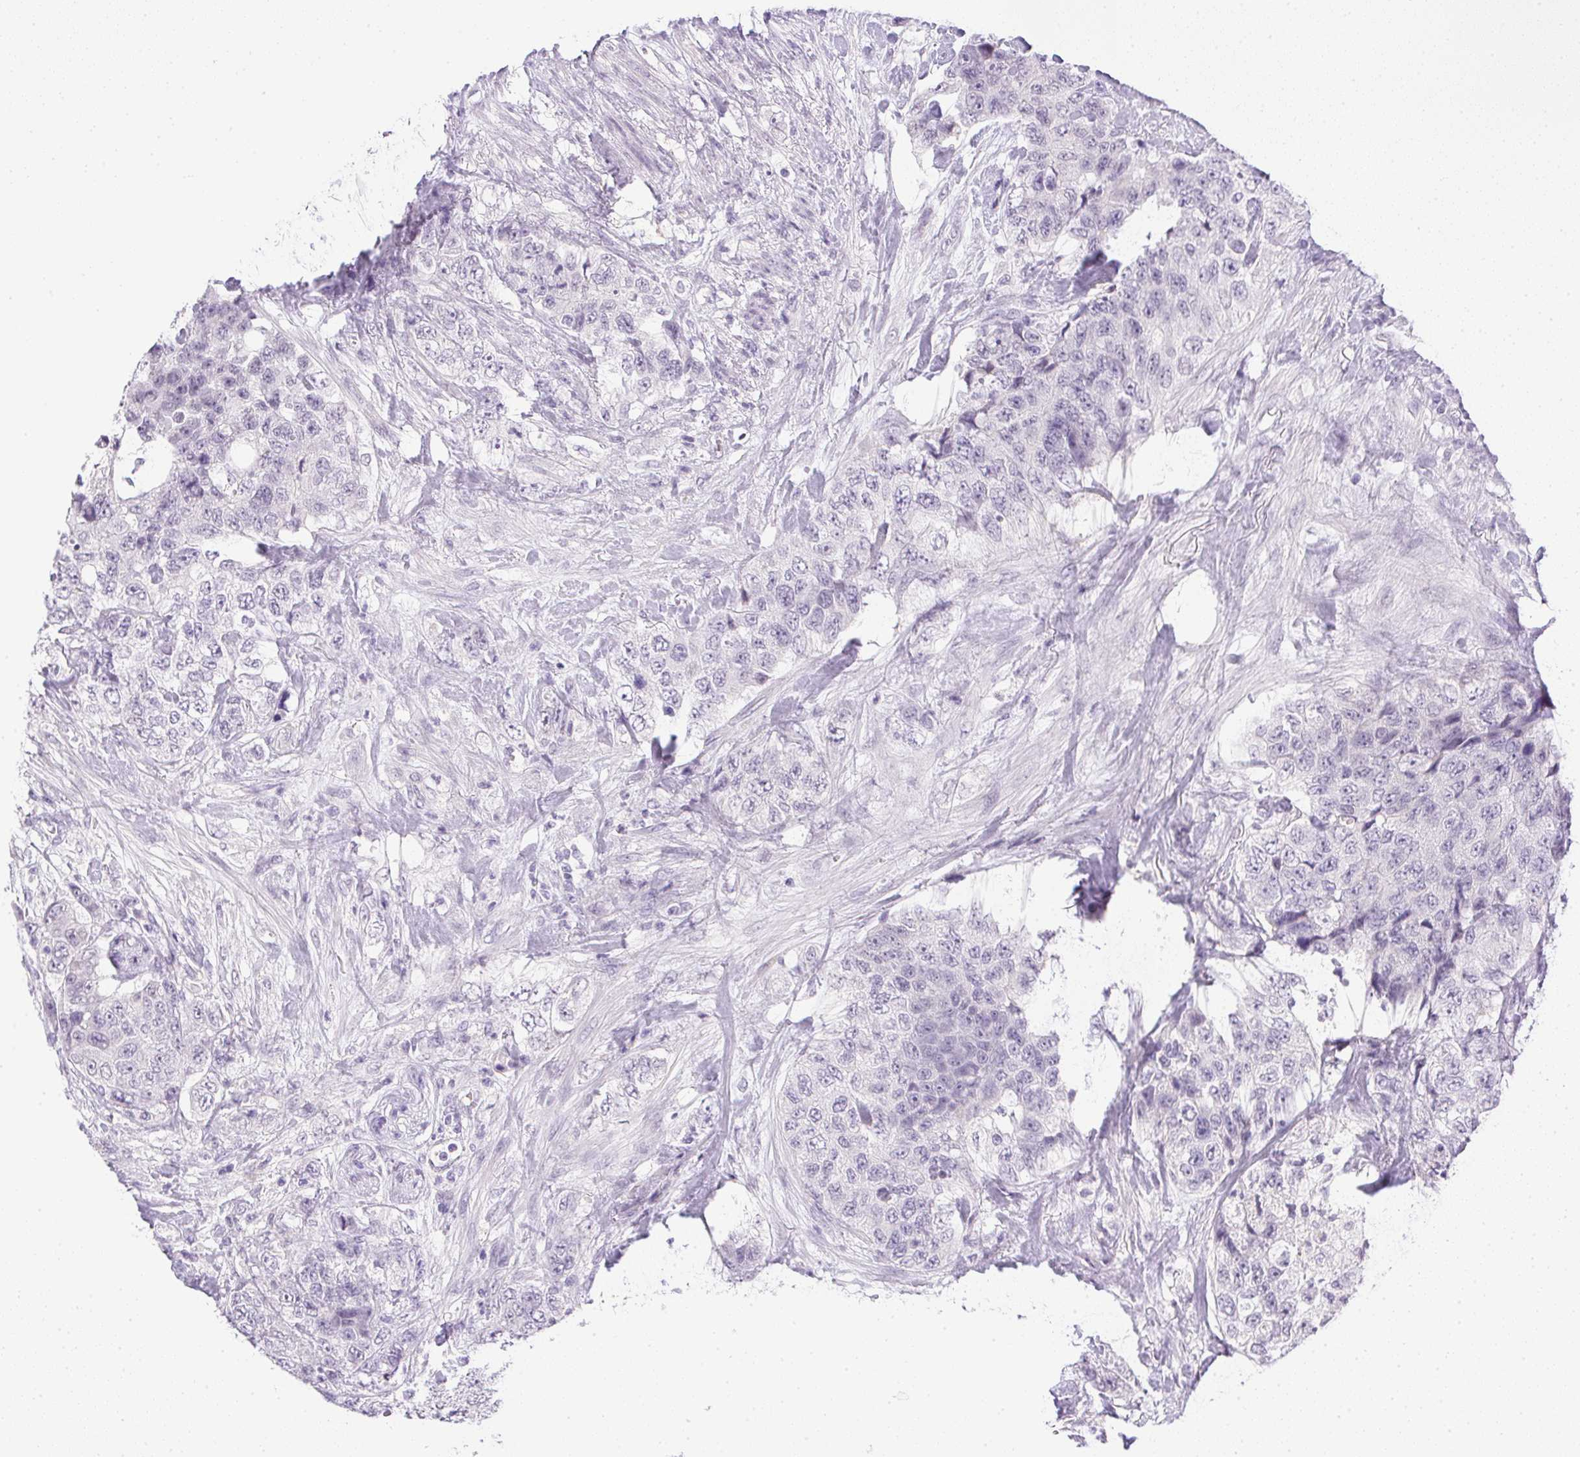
{"staining": {"intensity": "negative", "quantity": "none", "location": "none"}, "tissue": "urothelial cancer", "cell_type": "Tumor cells", "image_type": "cancer", "snomed": [{"axis": "morphology", "description": "Urothelial carcinoma, High grade"}, {"axis": "topography", "description": "Urinary bladder"}], "caption": "Urothelial cancer stained for a protein using IHC reveals no positivity tumor cells.", "gene": "PRL", "patient": {"sex": "female", "age": 78}}